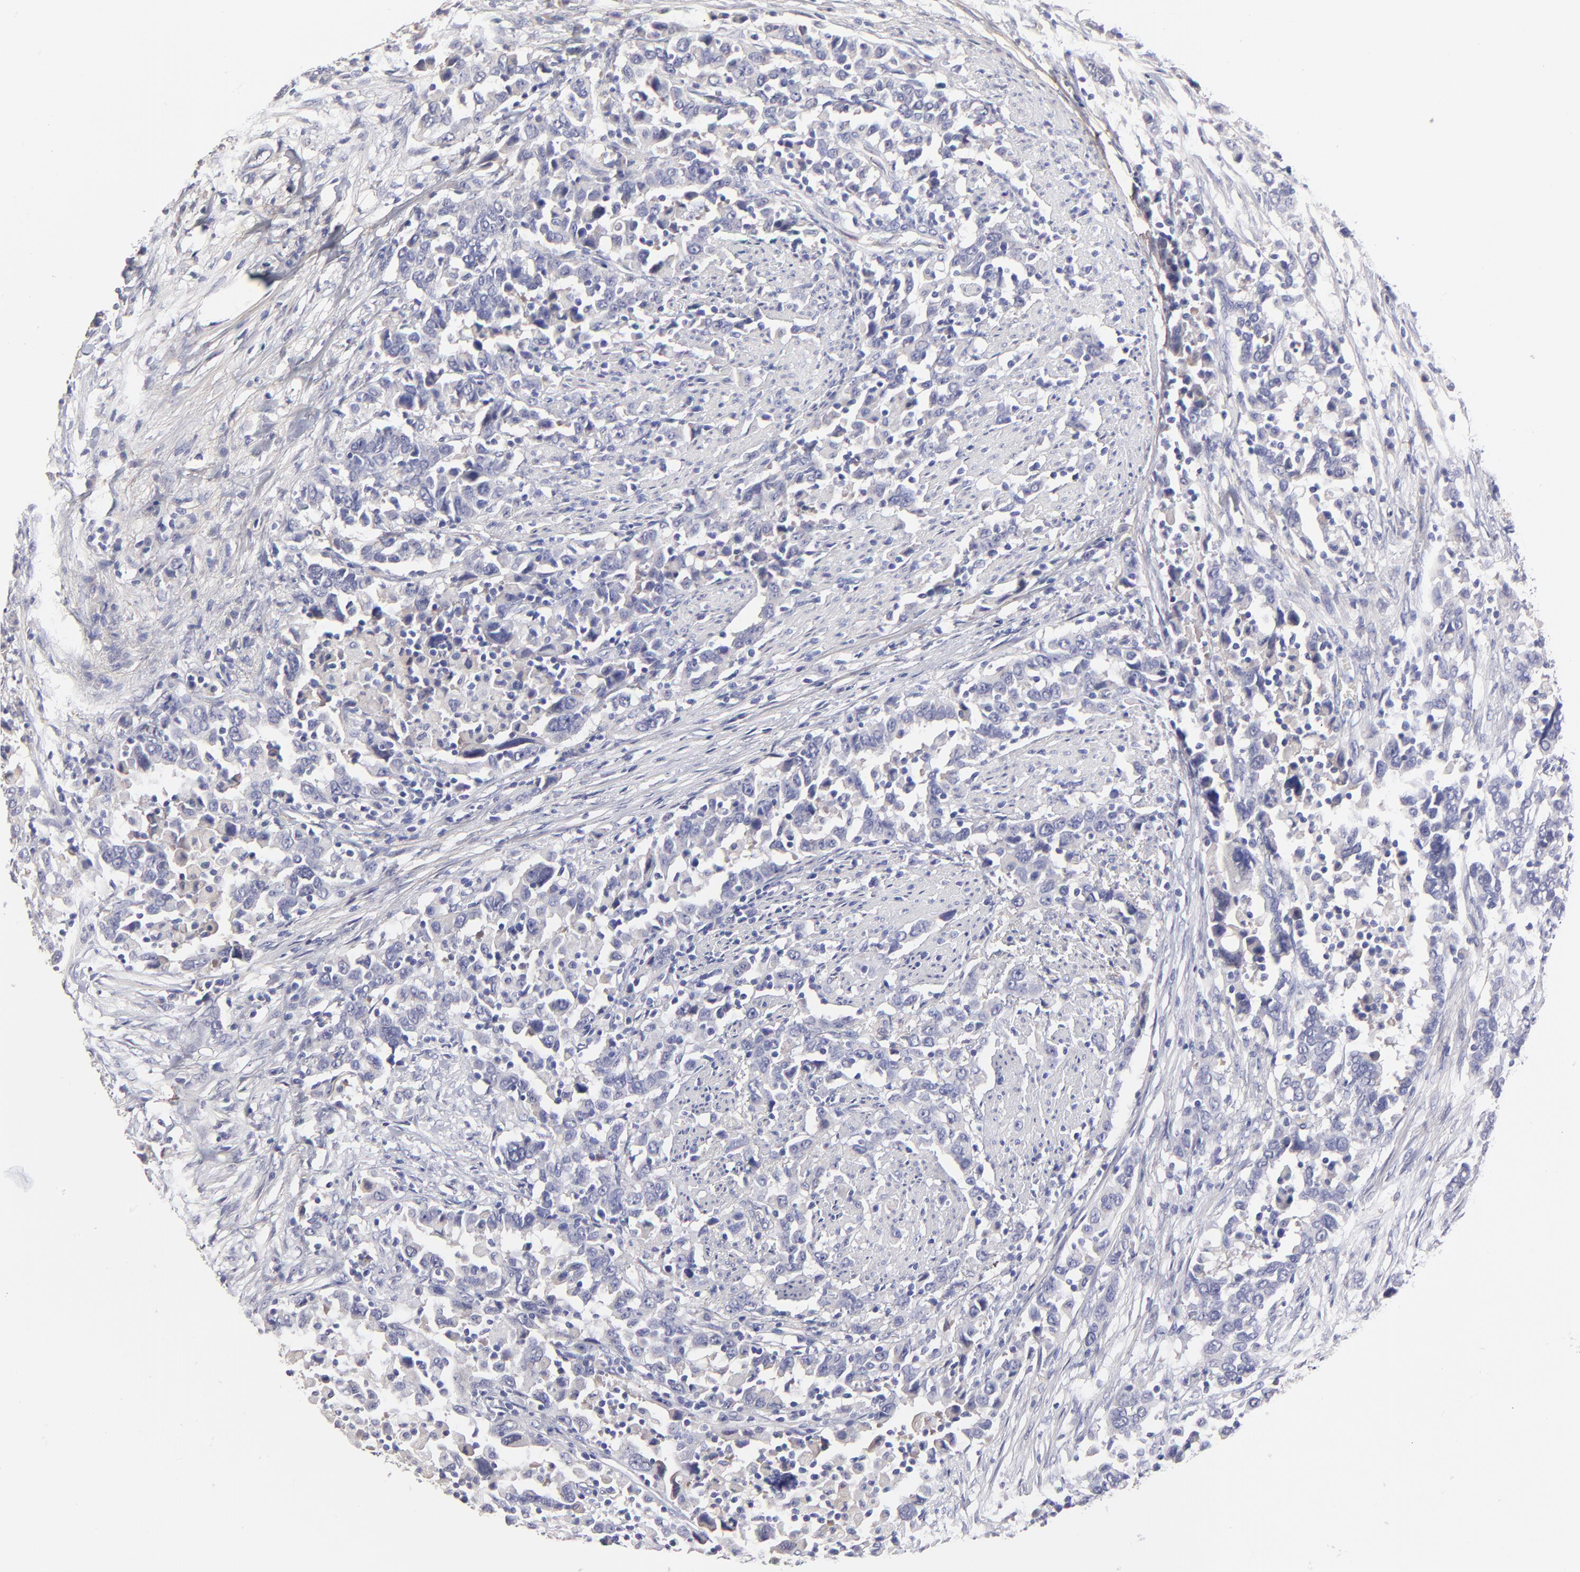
{"staining": {"intensity": "negative", "quantity": "none", "location": "none"}, "tissue": "urothelial cancer", "cell_type": "Tumor cells", "image_type": "cancer", "snomed": [{"axis": "morphology", "description": "Urothelial carcinoma, High grade"}, {"axis": "topography", "description": "Urinary bladder"}], "caption": "An immunohistochemistry histopathology image of high-grade urothelial carcinoma is shown. There is no staining in tumor cells of high-grade urothelial carcinoma.", "gene": "BTG2", "patient": {"sex": "male", "age": 61}}